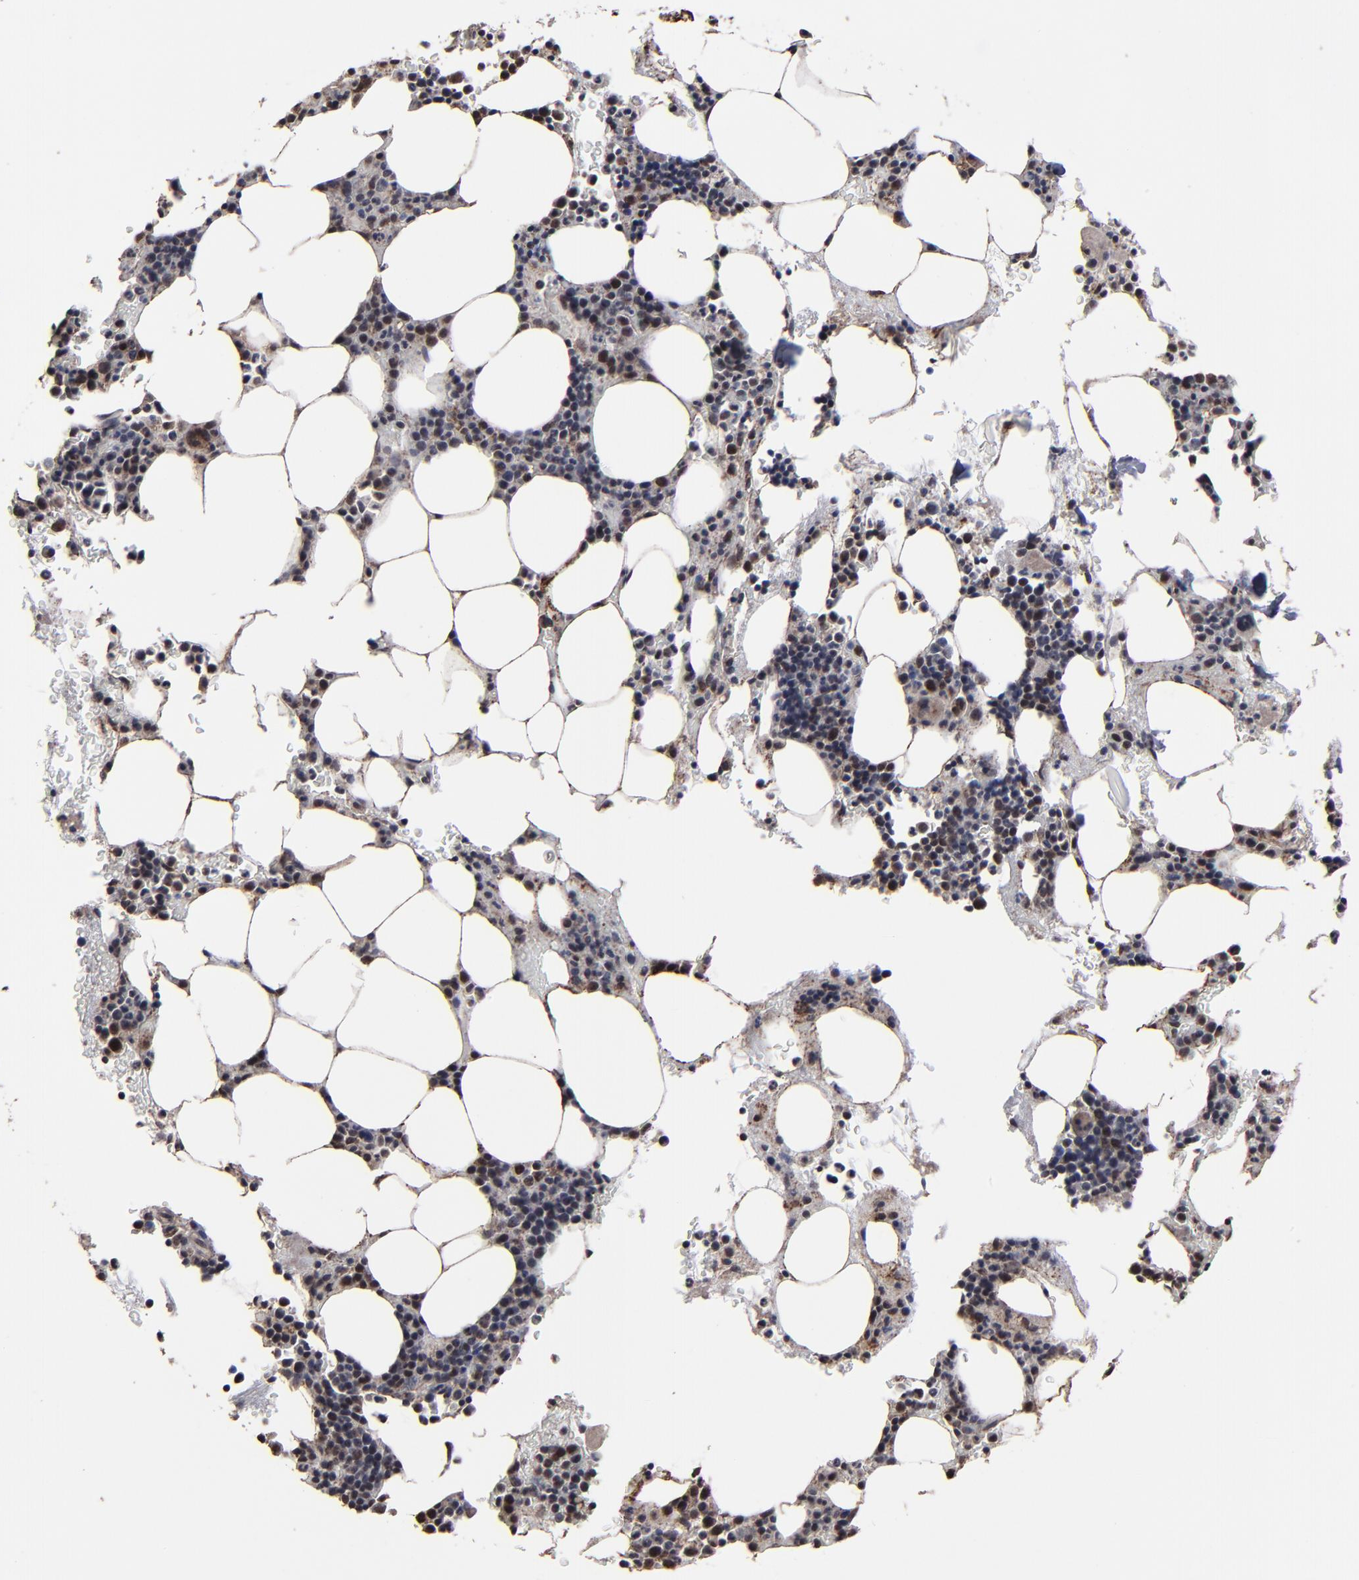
{"staining": {"intensity": "weak", "quantity": "<25%", "location": "cytoplasmic/membranous,nuclear"}, "tissue": "bone marrow", "cell_type": "Hematopoietic cells", "image_type": "normal", "snomed": [{"axis": "morphology", "description": "Normal tissue, NOS"}, {"axis": "topography", "description": "Bone marrow"}], "caption": "Immunohistochemical staining of benign human bone marrow exhibits no significant positivity in hematopoietic cells. The staining was performed using DAB to visualize the protein expression in brown, while the nuclei were stained in blue with hematoxylin (Magnification: 20x).", "gene": "BNIP3", "patient": {"sex": "male", "age": 78}}